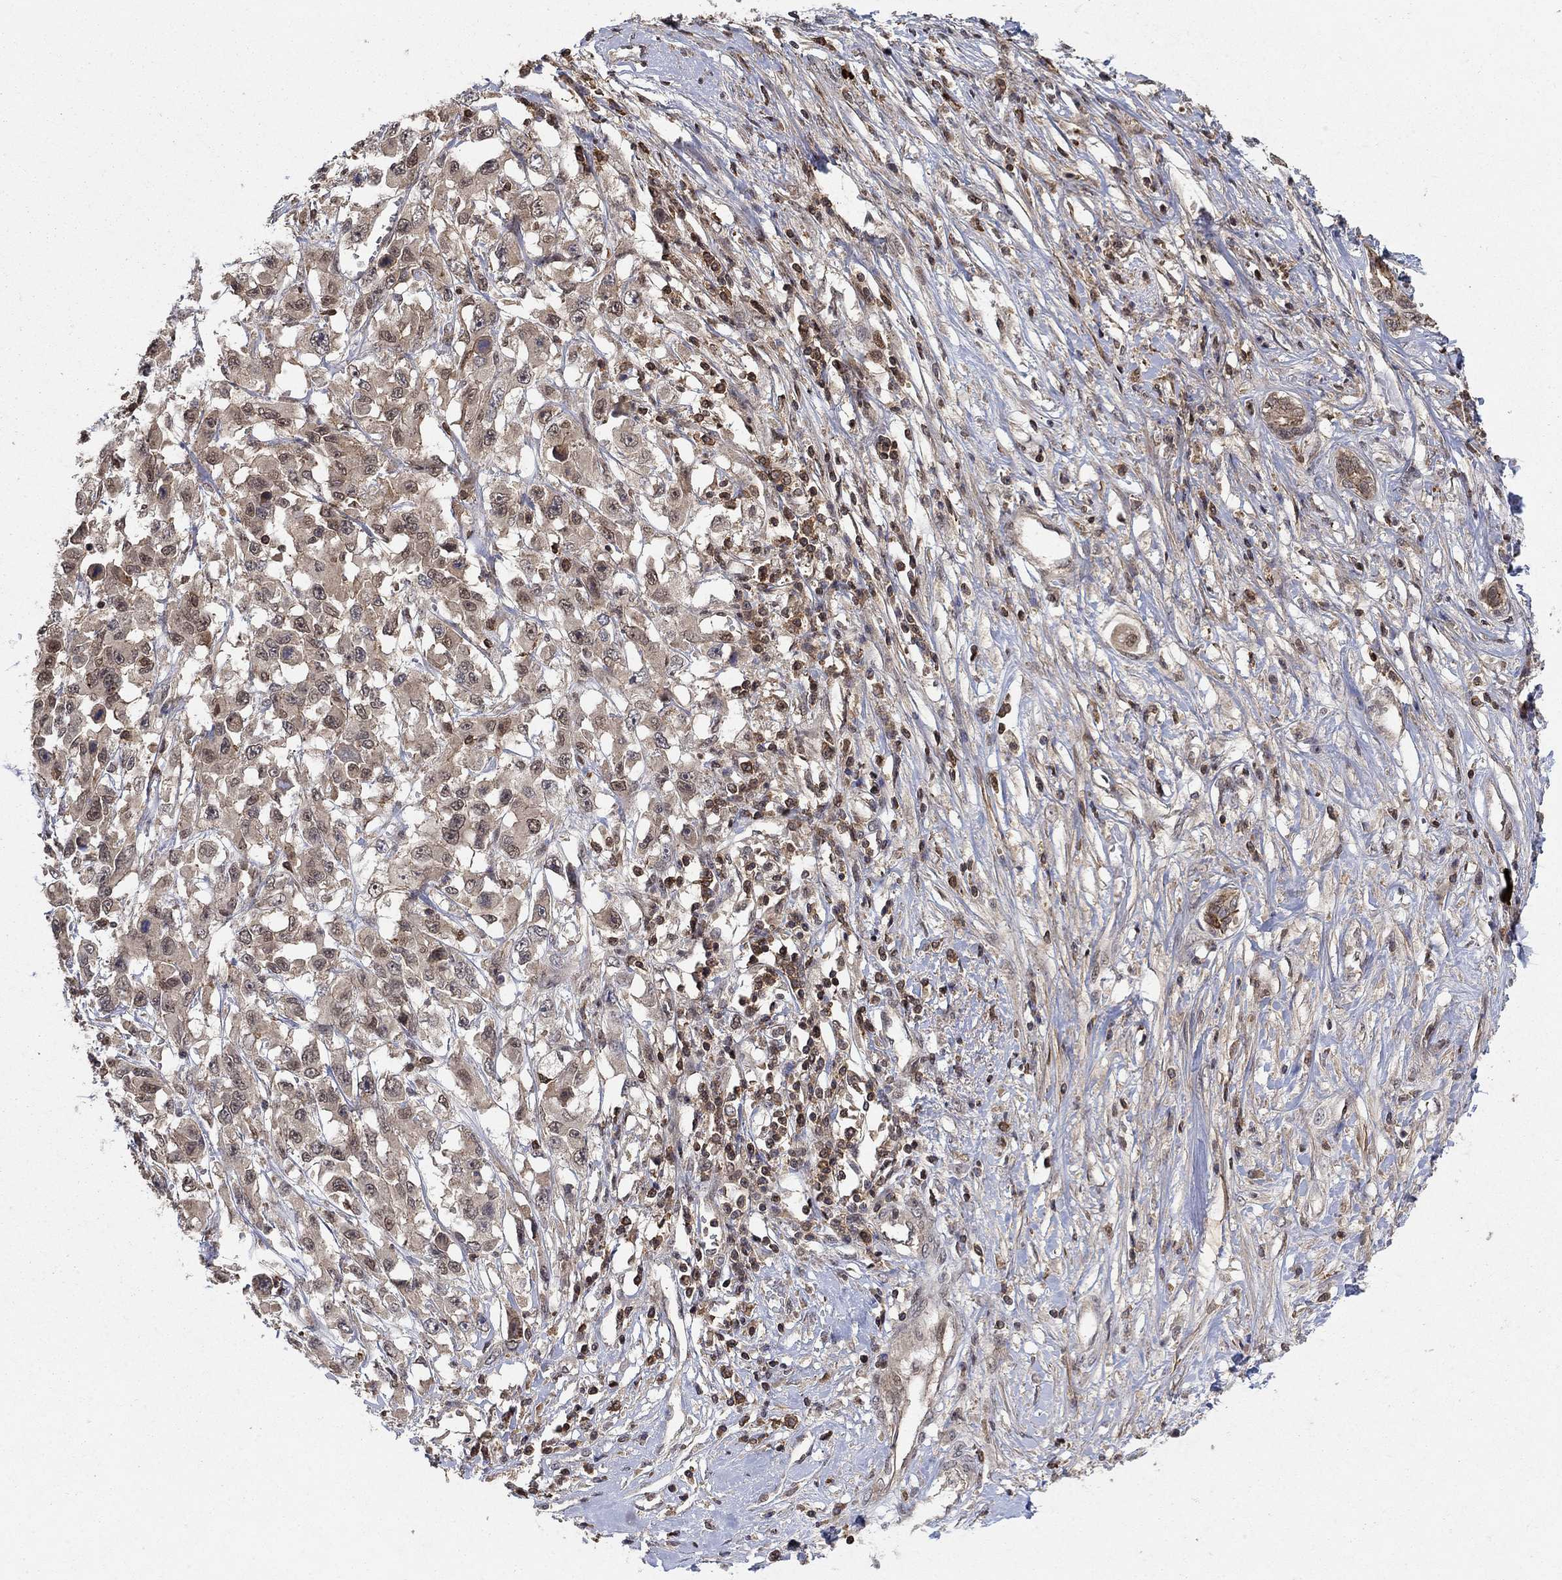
{"staining": {"intensity": "weak", "quantity": "25%-75%", "location": "cytoplasmic/membranous"}, "tissue": "liver cancer", "cell_type": "Tumor cells", "image_type": "cancer", "snomed": [{"axis": "morphology", "description": "Adenocarcinoma, NOS"}, {"axis": "morphology", "description": "Cholangiocarcinoma"}, {"axis": "topography", "description": "Liver"}], "caption": "Liver cholangiocarcinoma stained for a protein shows weak cytoplasmic/membranous positivity in tumor cells. Immunohistochemistry stains the protein in brown and the nuclei are stained blue.", "gene": "CCDC66", "patient": {"sex": "male", "age": 64}}